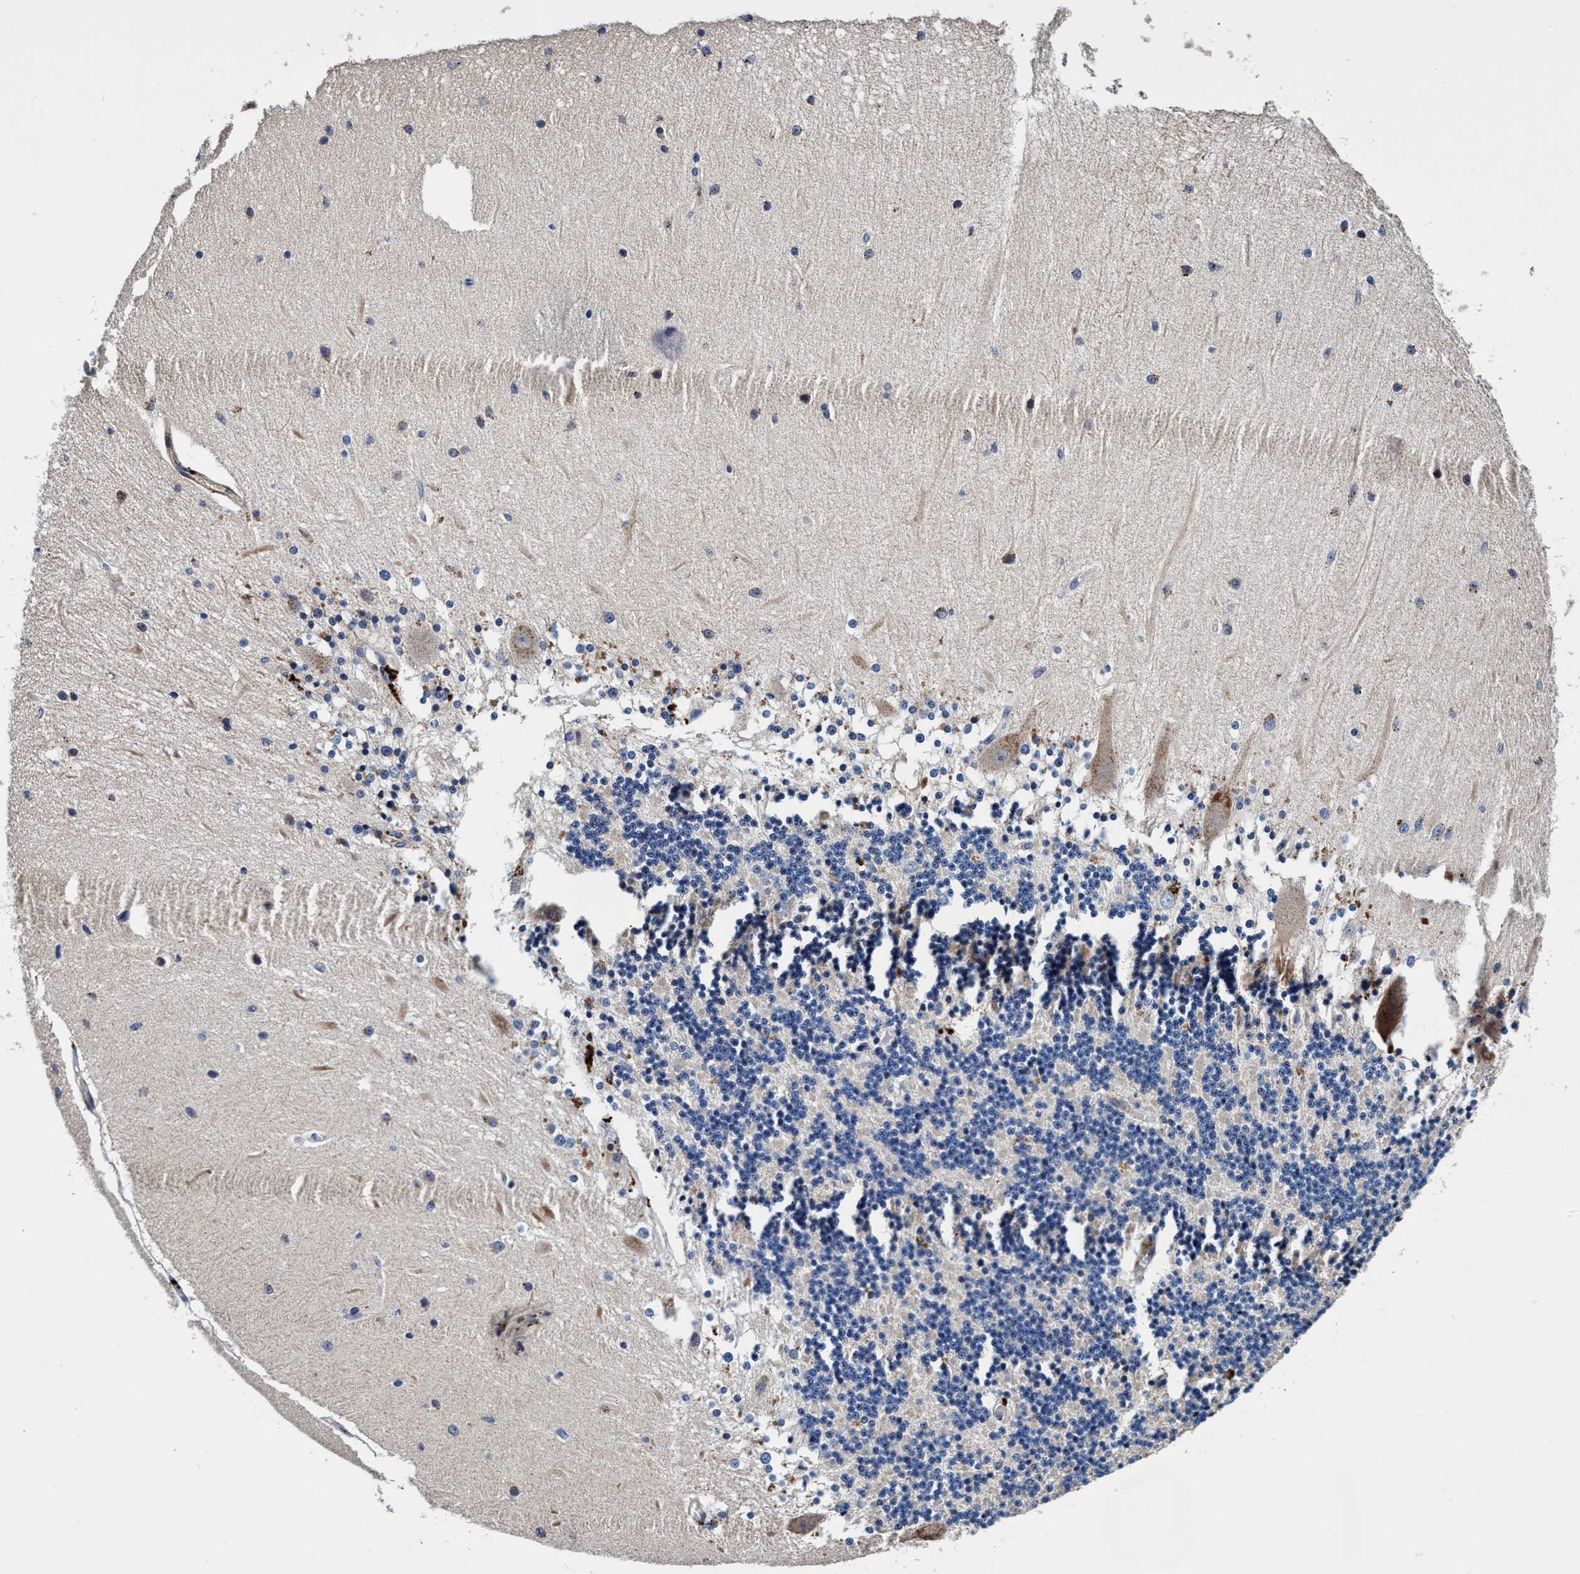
{"staining": {"intensity": "negative", "quantity": "none", "location": "none"}, "tissue": "cerebellum", "cell_type": "Cells in granular layer", "image_type": "normal", "snomed": [{"axis": "morphology", "description": "Normal tissue, NOS"}, {"axis": "topography", "description": "Cerebellum"}], "caption": "Immunohistochemistry of benign cerebellum displays no expression in cells in granular layer. (DAB (3,3'-diaminobenzidine) immunohistochemistry, high magnification).", "gene": "RNF208", "patient": {"sex": "female", "age": 54}}